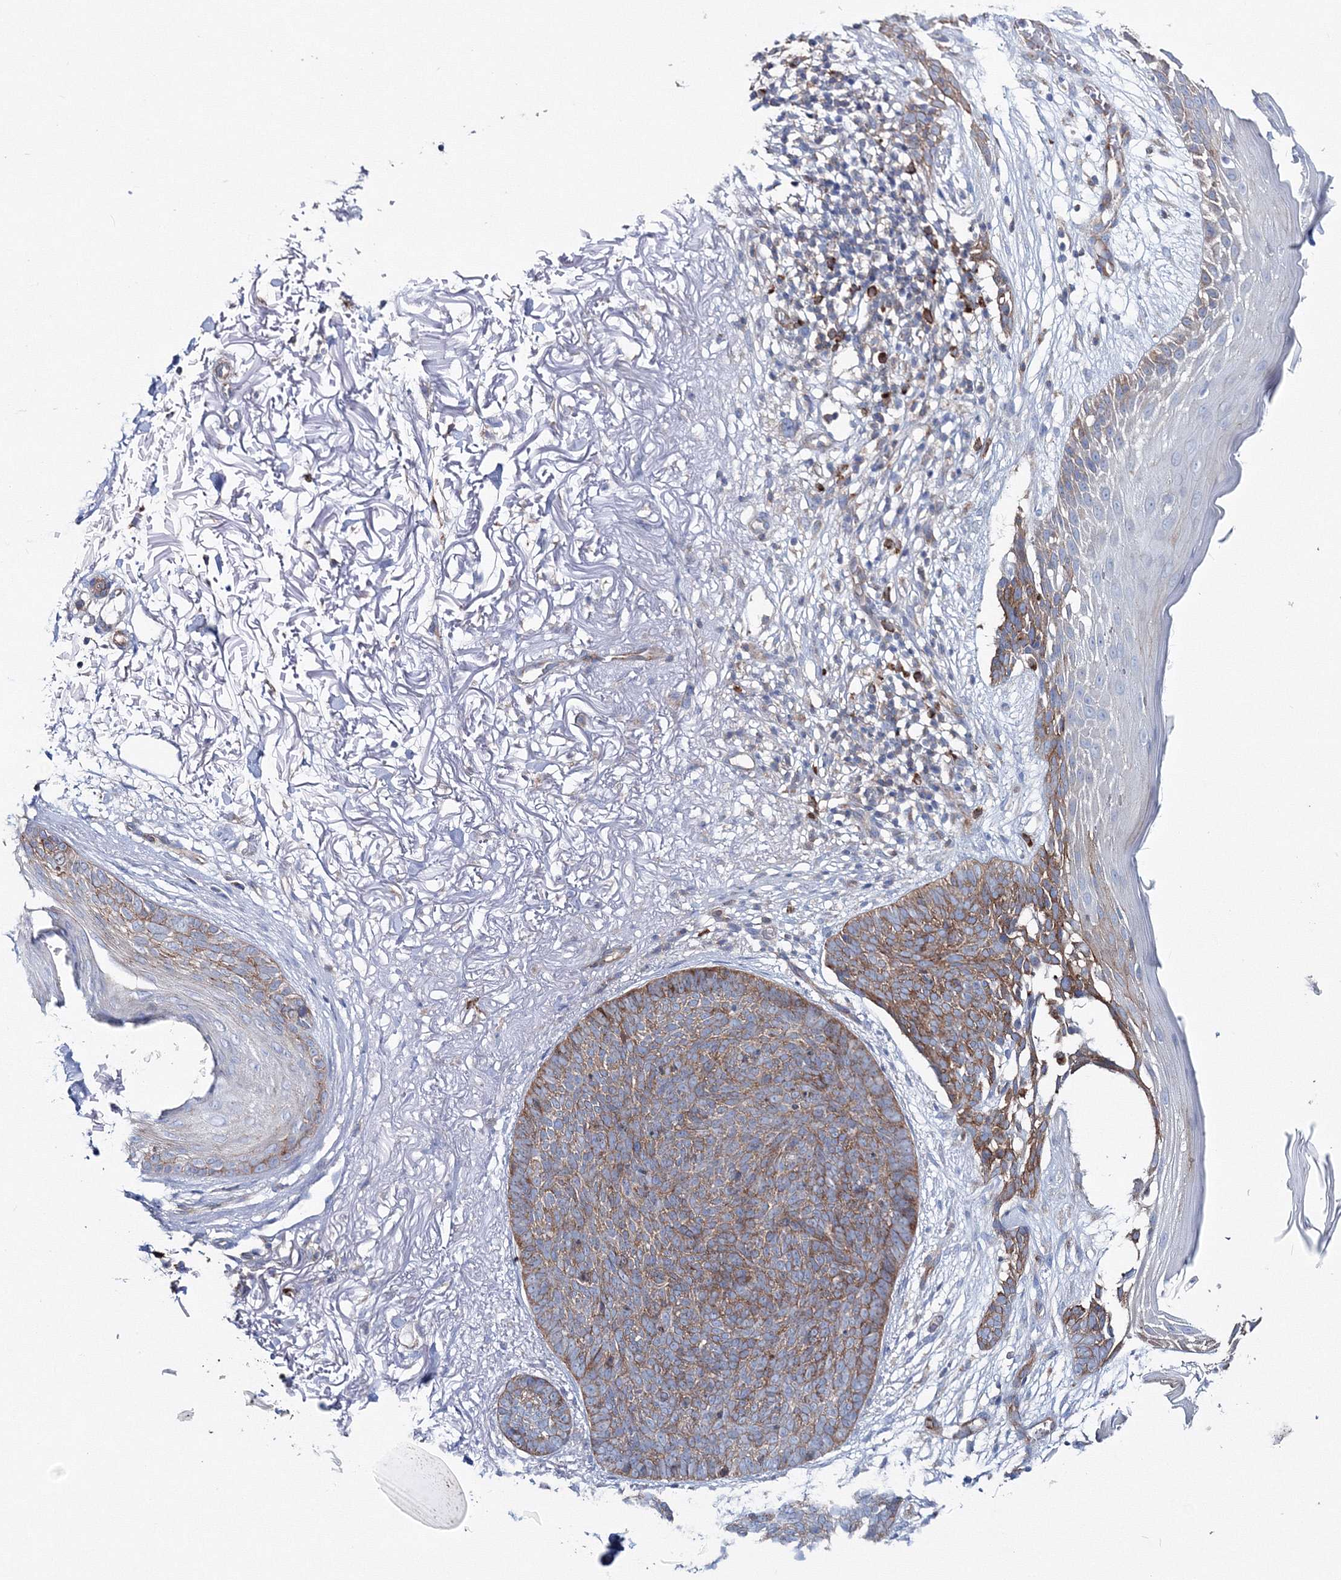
{"staining": {"intensity": "moderate", "quantity": ">75%", "location": "cytoplasmic/membranous"}, "tissue": "skin cancer", "cell_type": "Tumor cells", "image_type": "cancer", "snomed": [{"axis": "morphology", "description": "Normal tissue, NOS"}, {"axis": "morphology", "description": "Basal cell carcinoma"}, {"axis": "topography", "description": "Skin"}], "caption": "This photomicrograph reveals immunohistochemistry (IHC) staining of skin basal cell carcinoma, with medium moderate cytoplasmic/membranous positivity in approximately >75% of tumor cells.", "gene": "GGA2", "patient": {"sex": "female", "age": 70}}